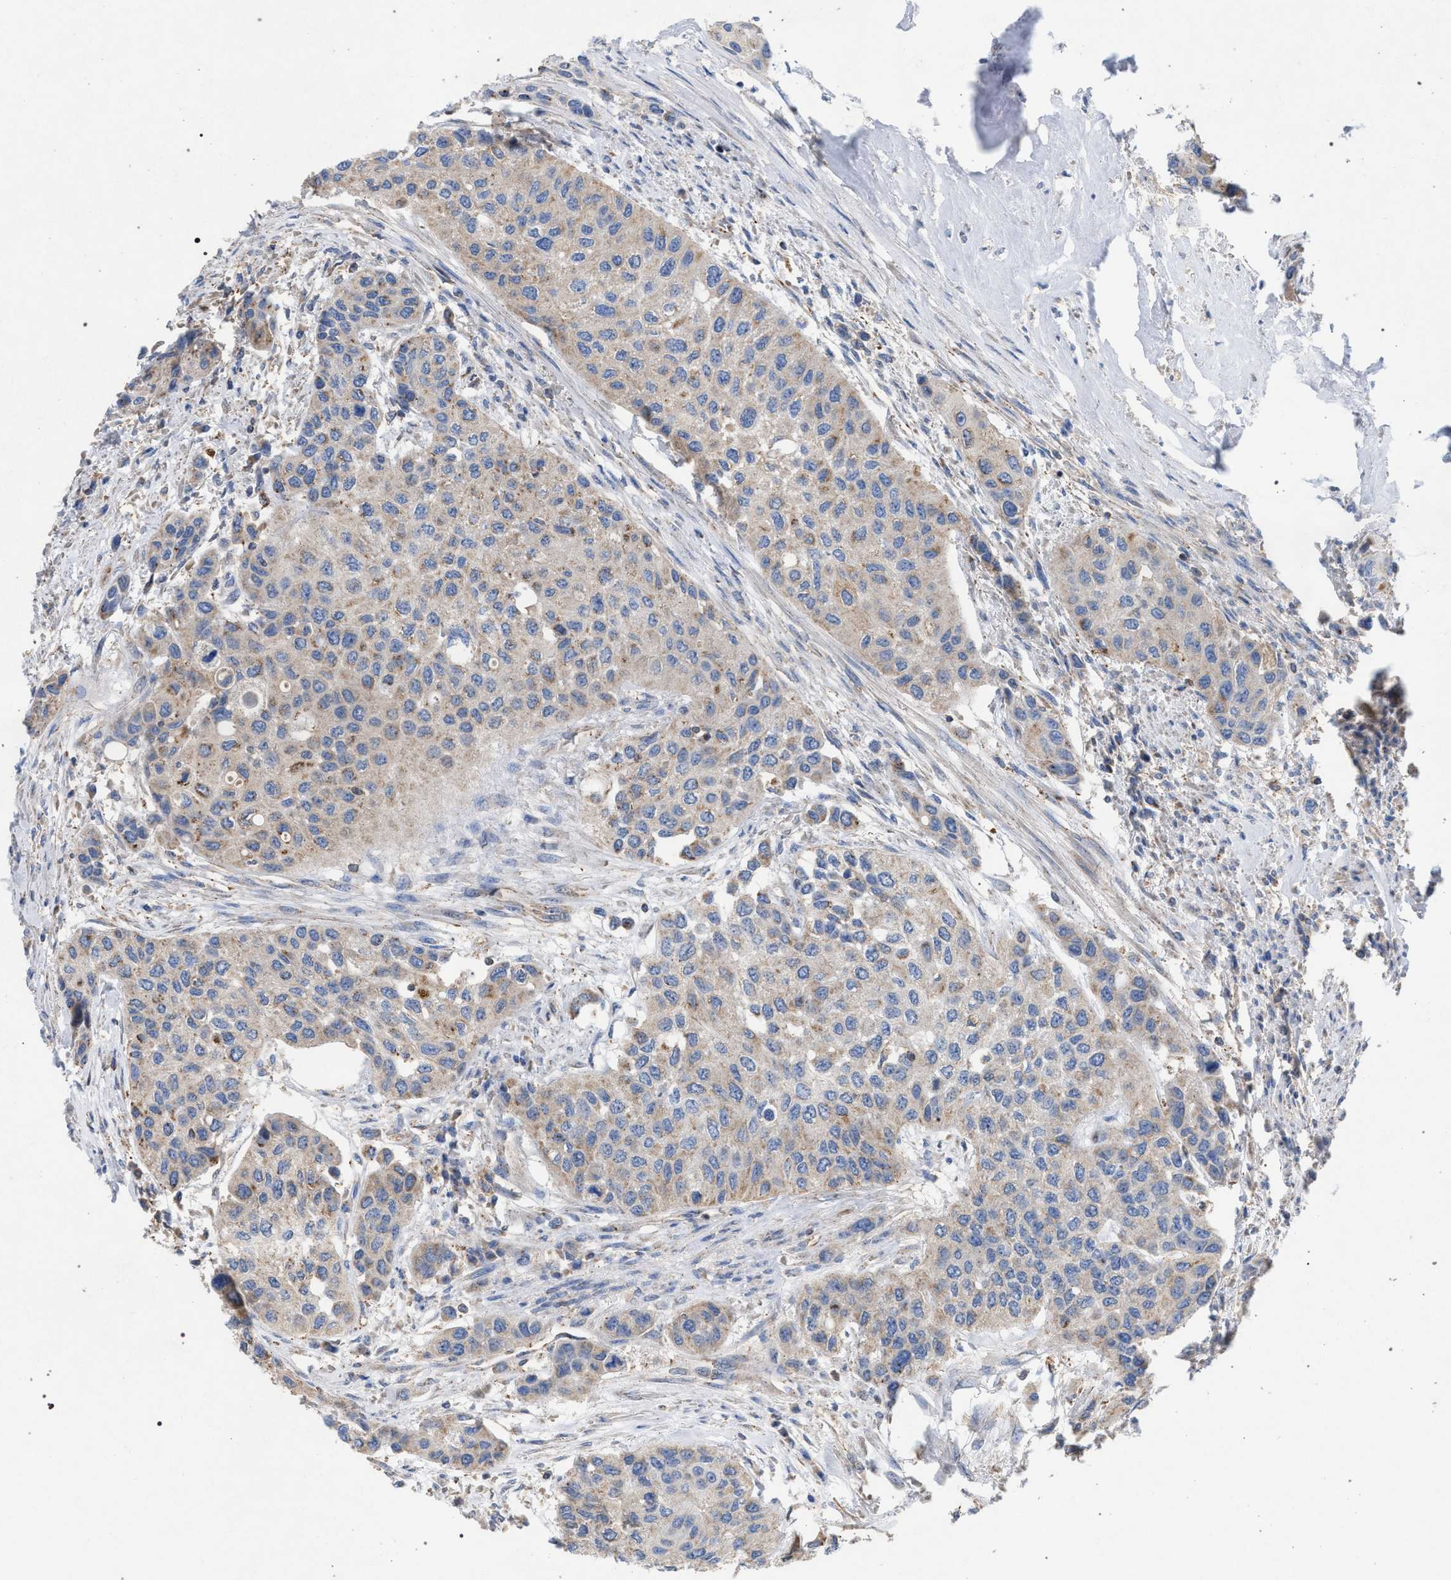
{"staining": {"intensity": "weak", "quantity": "<25%", "location": "cytoplasmic/membranous"}, "tissue": "urothelial cancer", "cell_type": "Tumor cells", "image_type": "cancer", "snomed": [{"axis": "morphology", "description": "Urothelial carcinoma, High grade"}, {"axis": "topography", "description": "Urinary bladder"}], "caption": "This image is of high-grade urothelial carcinoma stained with immunohistochemistry (IHC) to label a protein in brown with the nuclei are counter-stained blue. There is no positivity in tumor cells.", "gene": "VPS13A", "patient": {"sex": "female", "age": 56}}